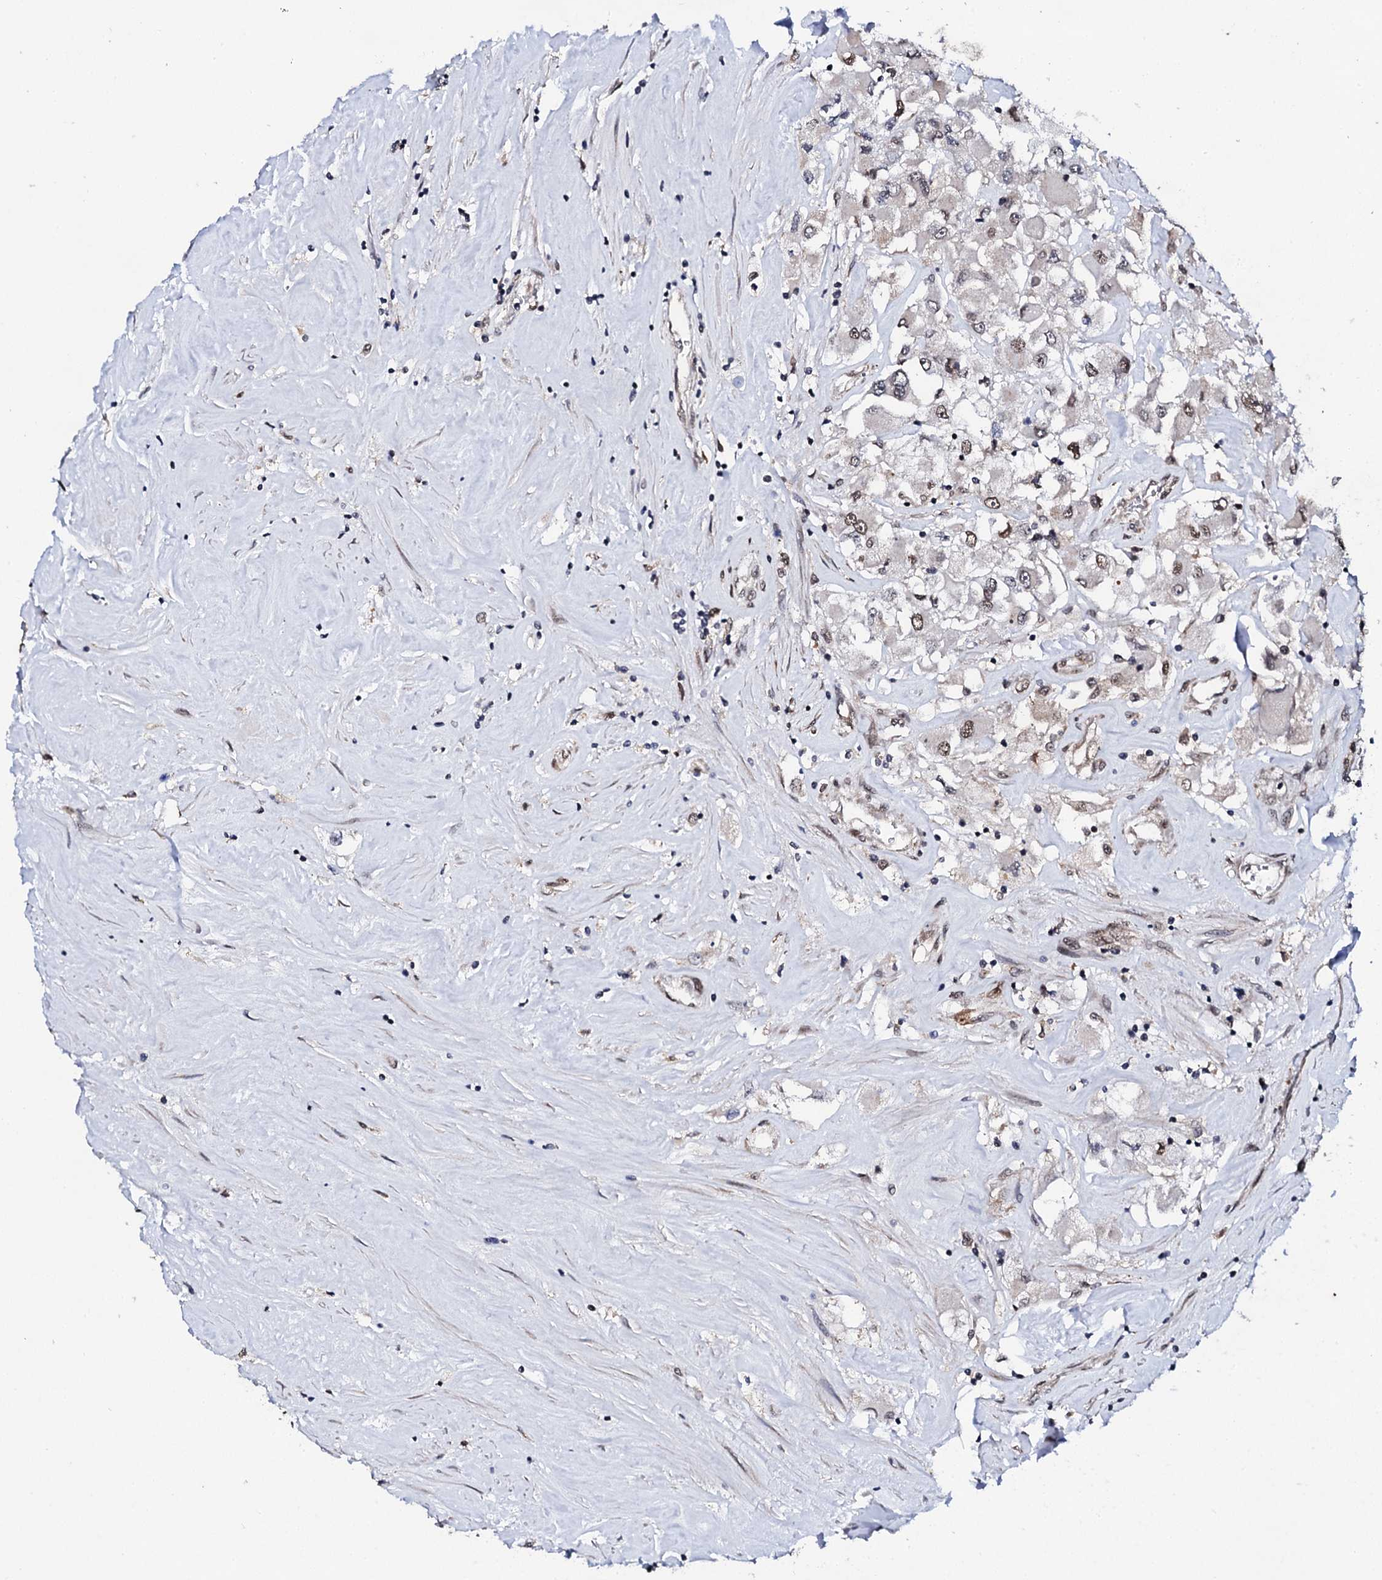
{"staining": {"intensity": "moderate", "quantity": "<25%", "location": "nuclear"}, "tissue": "renal cancer", "cell_type": "Tumor cells", "image_type": "cancer", "snomed": [{"axis": "morphology", "description": "Adenocarcinoma, NOS"}, {"axis": "topography", "description": "Kidney"}], "caption": "Moderate nuclear staining for a protein is appreciated in approximately <25% of tumor cells of renal cancer using immunohistochemistry (IHC).", "gene": "CSTF3", "patient": {"sex": "female", "age": 52}}